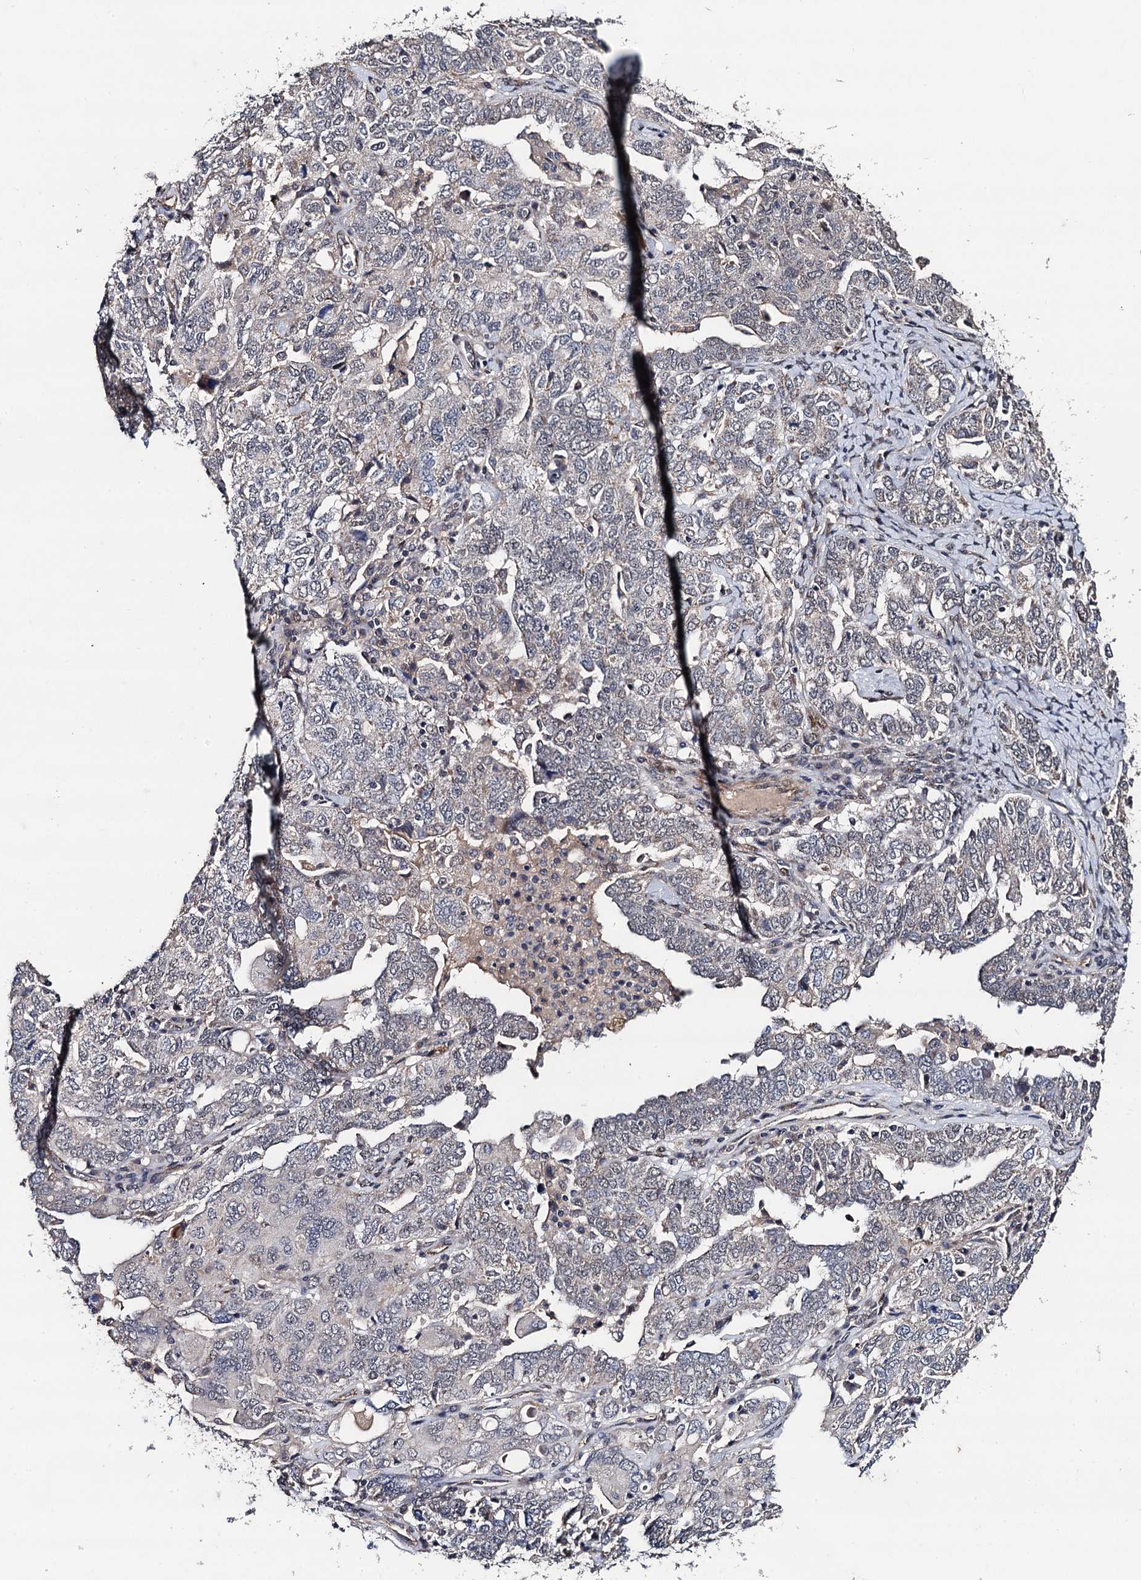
{"staining": {"intensity": "negative", "quantity": "none", "location": "none"}, "tissue": "ovarian cancer", "cell_type": "Tumor cells", "image_type": "cancer", "snomed": [{"axis": "morphology", "description": "Carcinoma, endometroid"}, {"axis": "topography", "description": "Ovary"}], "caption": "Protein analysis of endometroid carcinoma (ovarian) shows no significant staining in tumor cells. (IHC, brightfield microscopy, high magnification).", "gene": "PPTC7", "patient": {"sex": "female", "age": 62}}